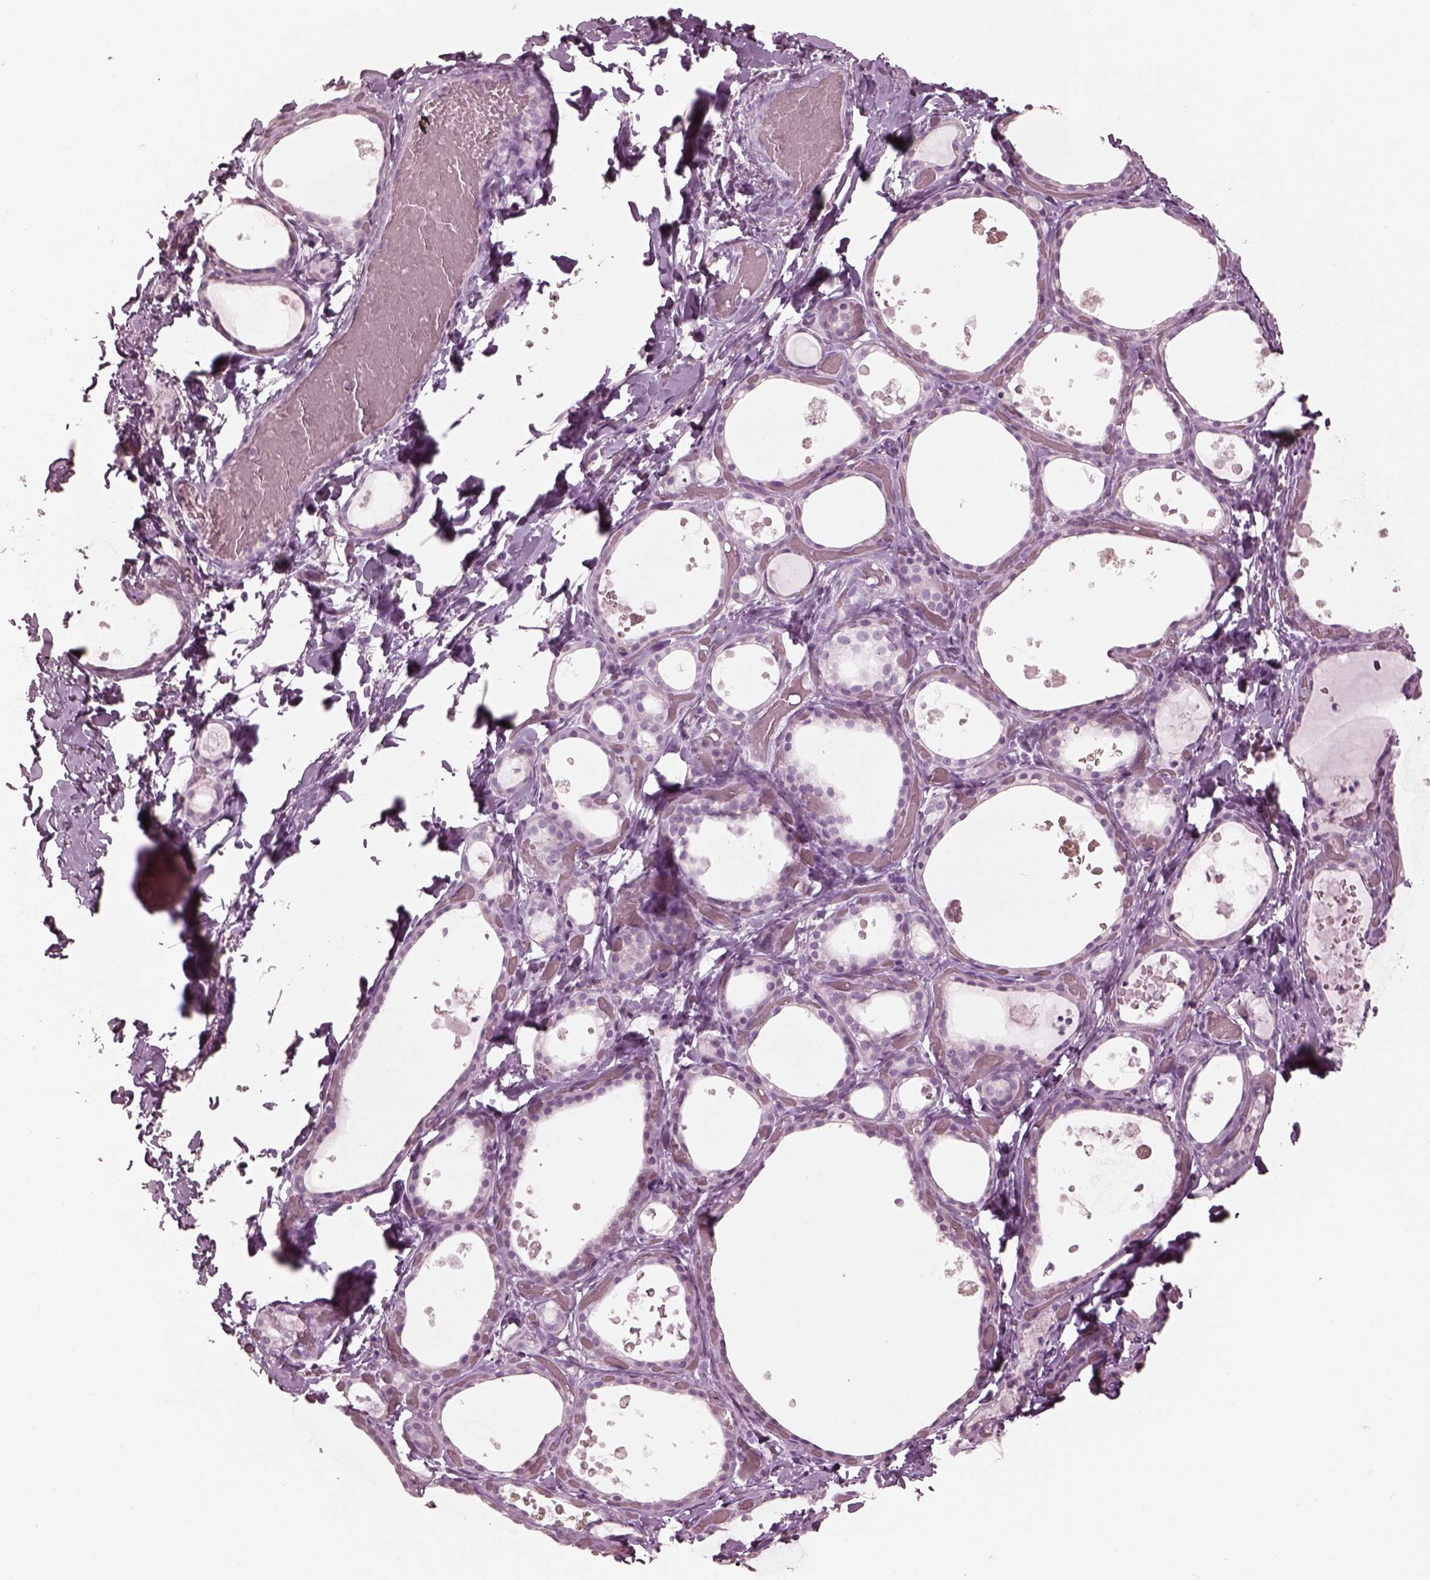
{"staining": {"intensity": "negative", "quantity": "none", "location": "none"}, "tissue": "thyroid gland", "cell_type": "Glandular cells", "image_type": "normal", "snomed": [{"axis": "morphology", "description": "Normal tissue, NOS"}, {"axis": "topography", "description": "Thyroid gland"}], "caption": "Glandular cells are negative for protein expression in normal human thyroid gland.", "gene": "KRTAP24", "patient": {"sex": "female", "age": 56}}